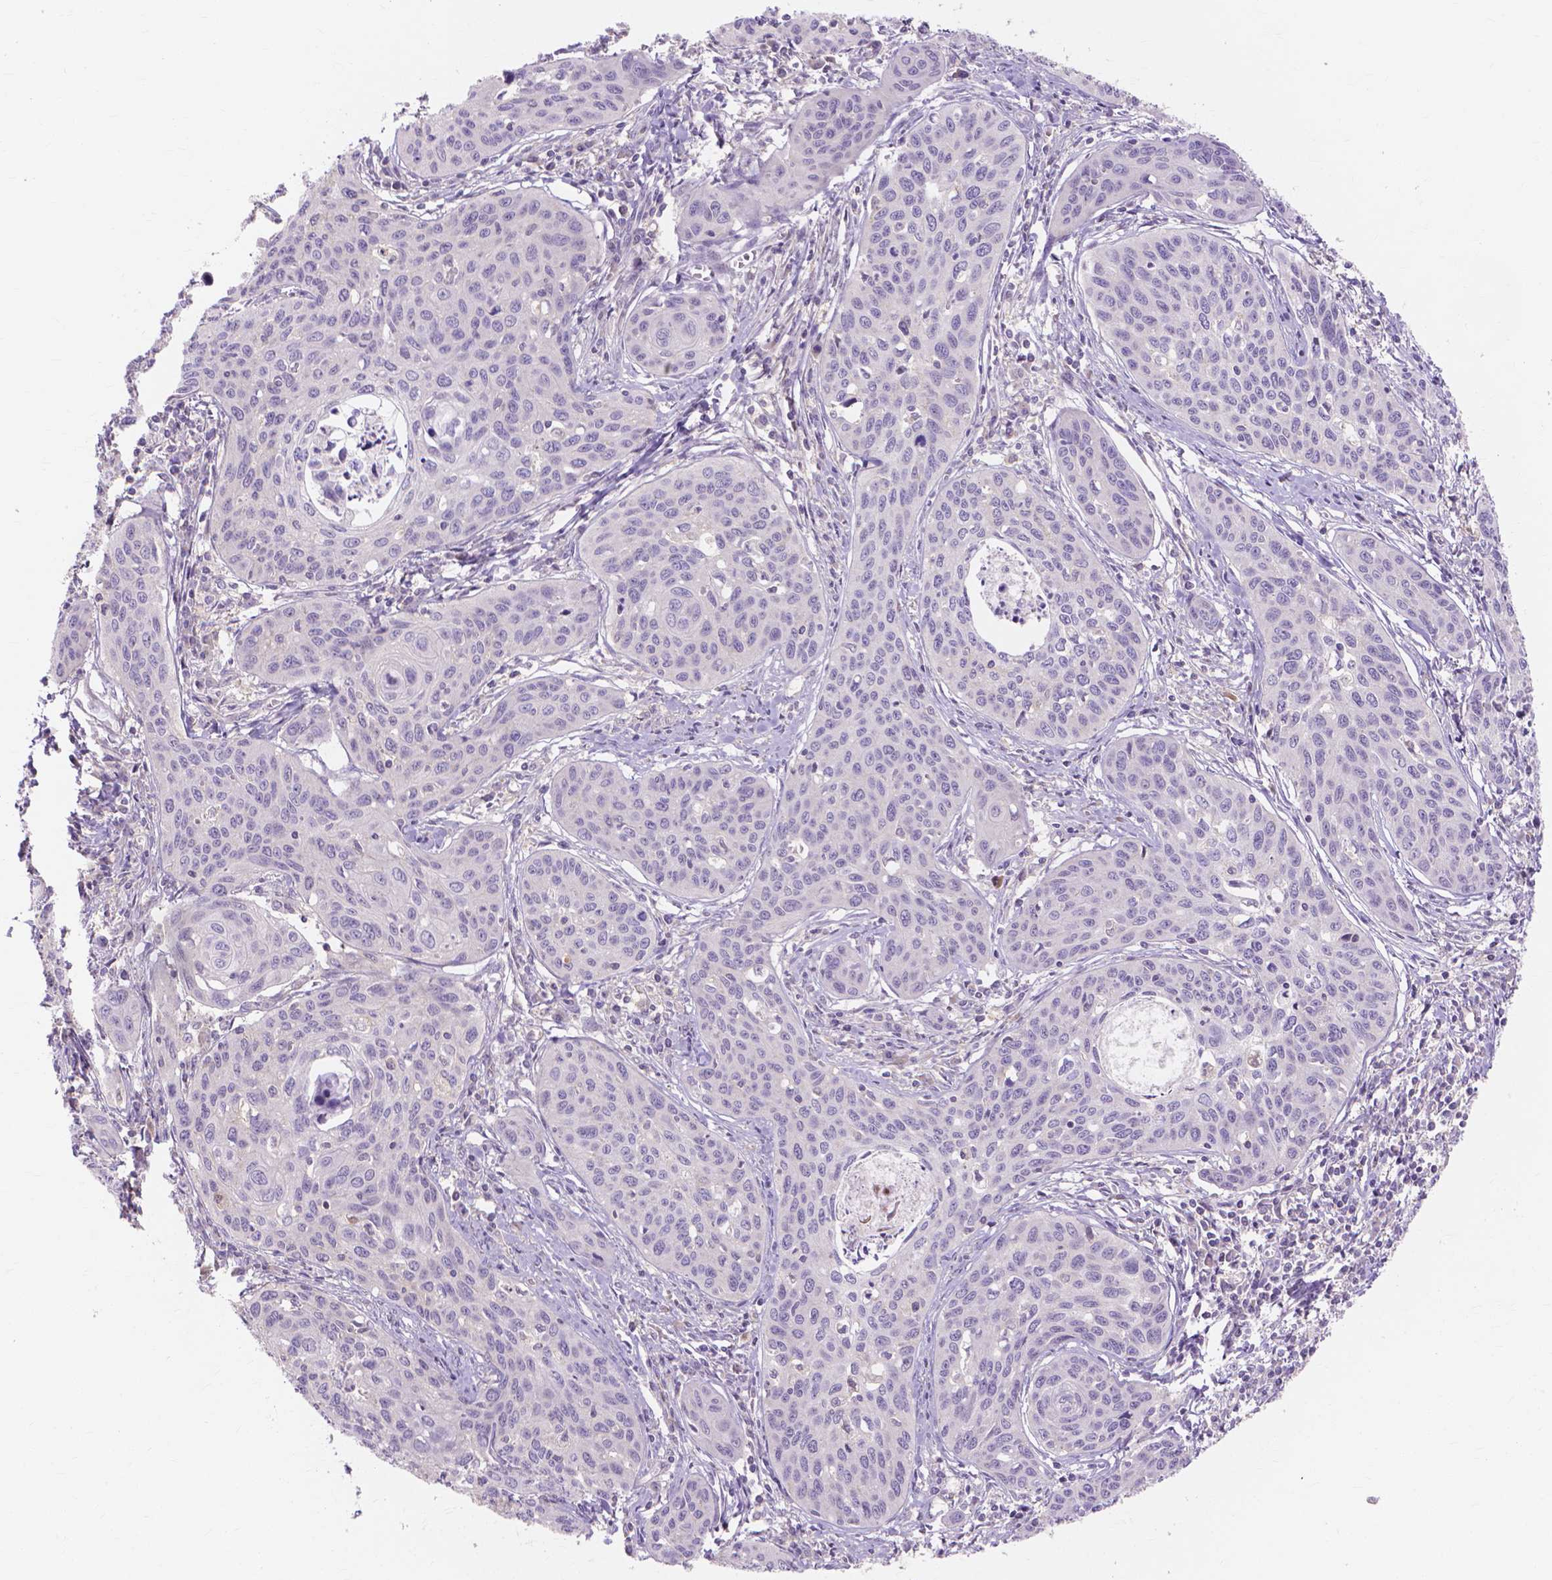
{"staining": {"intensity": "negative", "quantity": "none", "location": "none"}, "tissue": "cervical cancer", "cell_type": "Tumor cells", "image_type": "cancer", "snomed": [{"axis": "morphology", "description": "Squamous cell carcinoma, NOS"}, {"axis": "topography", "description": "Cervix"}], "caption": "An immunohistochemistry (IHC) micrograph of squamous cell carcinoma (cervical) is shown. There is no staining in tumor cells of squamous cell carcinoma (cervical).", "gene": "PRDM13", "patient": {"sex": "female", "age": 31}}